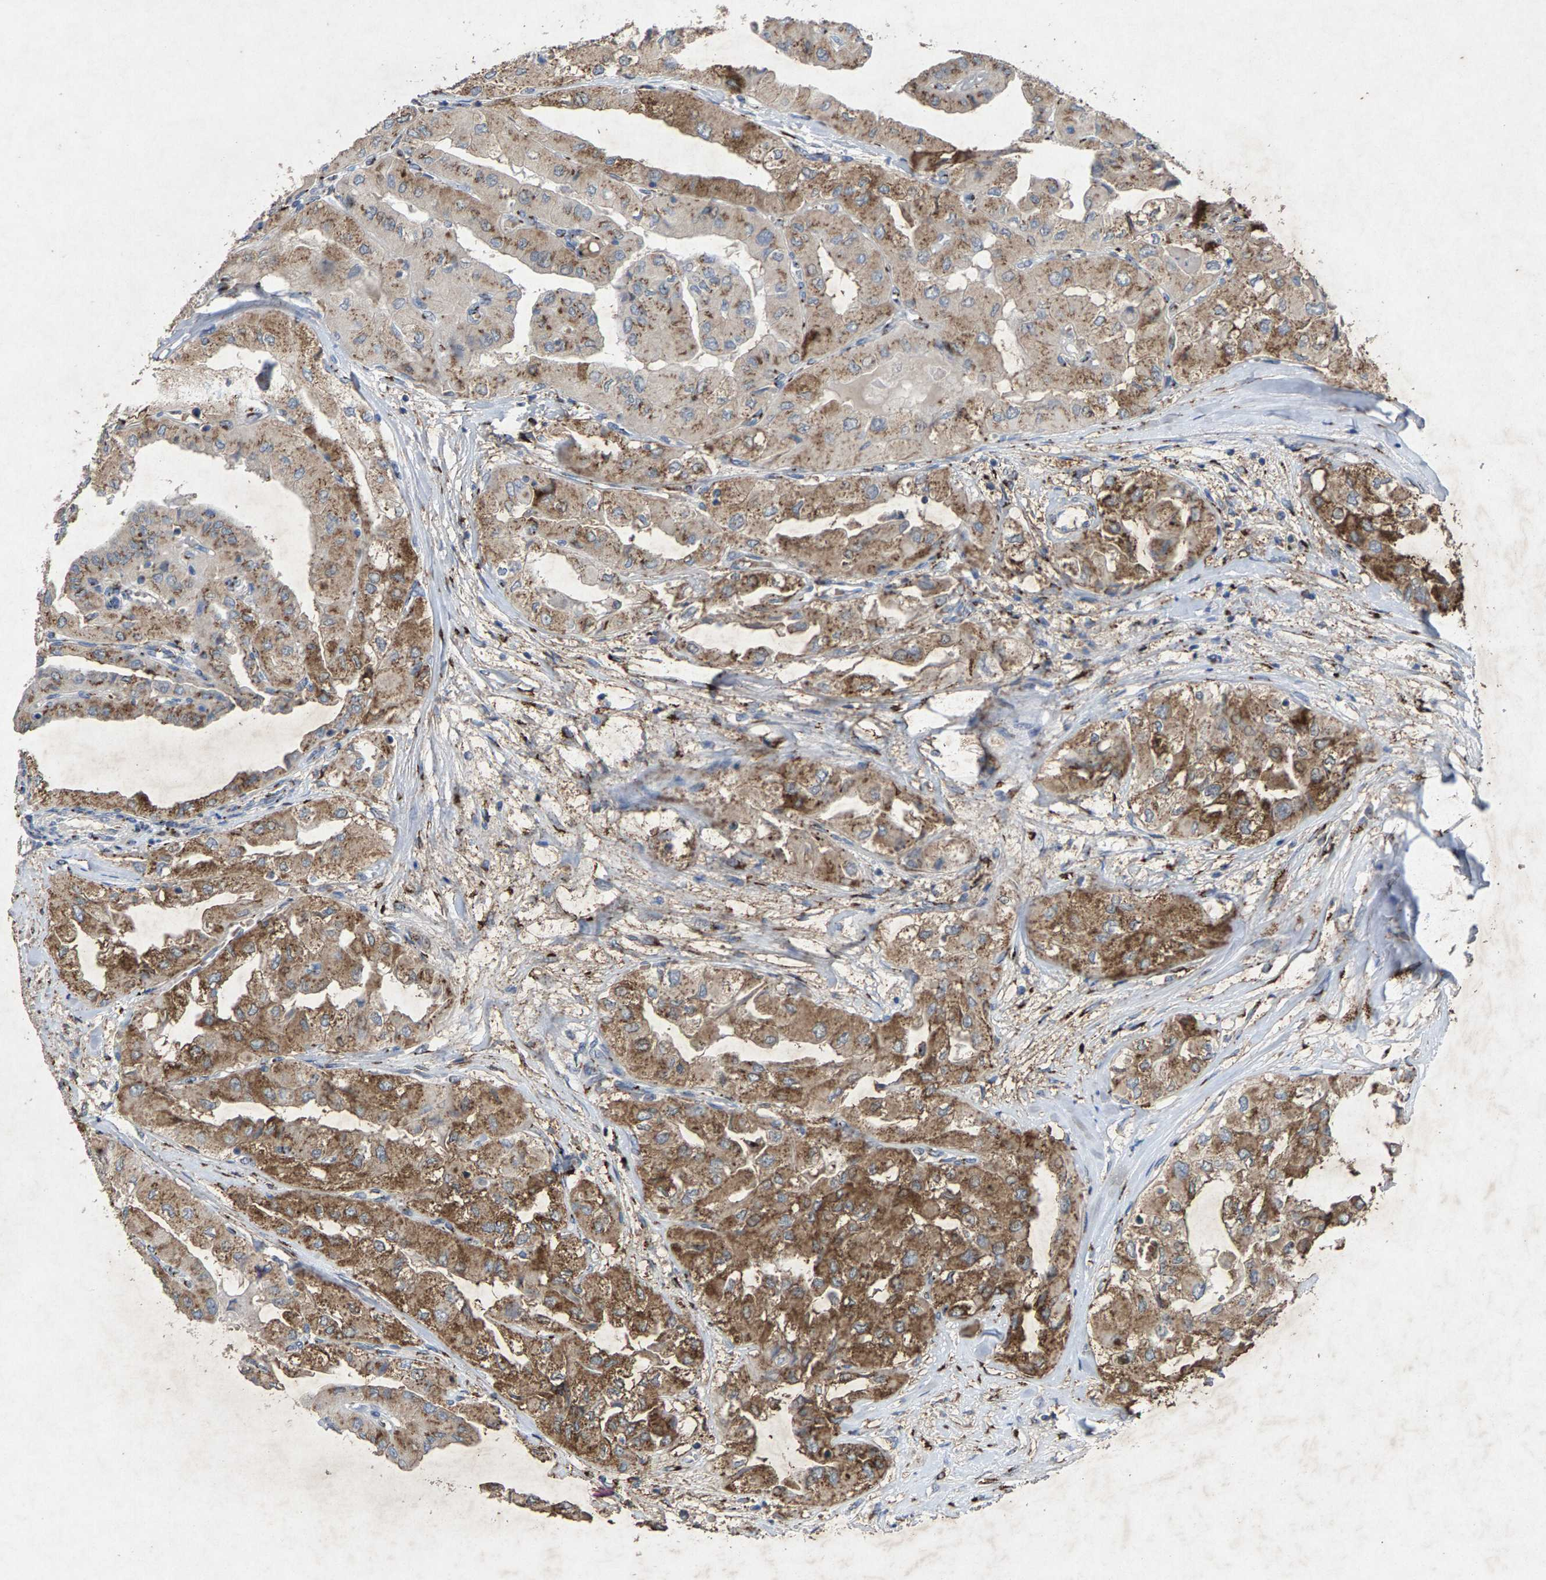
{"staining": {"intensity": "moderate", "quantity": ">75%", "location": "cytoplasmic/membranous"}, "tissue": "thyroid cancer", "cell_type": "Tumor cells", "image_type": "cancer", "snomed": [{"axis": "morphology", "description": "Papillary adenocarcinoma, NOS"}, {"axis": "topography", "description": "Thyroid gland"}], "caption": "The photomicrograph demonstrates immunohistochemical staining of thyroid papillary adenocarcinoma. There is moderate cytoplasmic/membranous positivity is seen in approximately >75% of tumor cells.", "gene": "MAN2A1", "patient": {"sex": "female", "age": 59}}